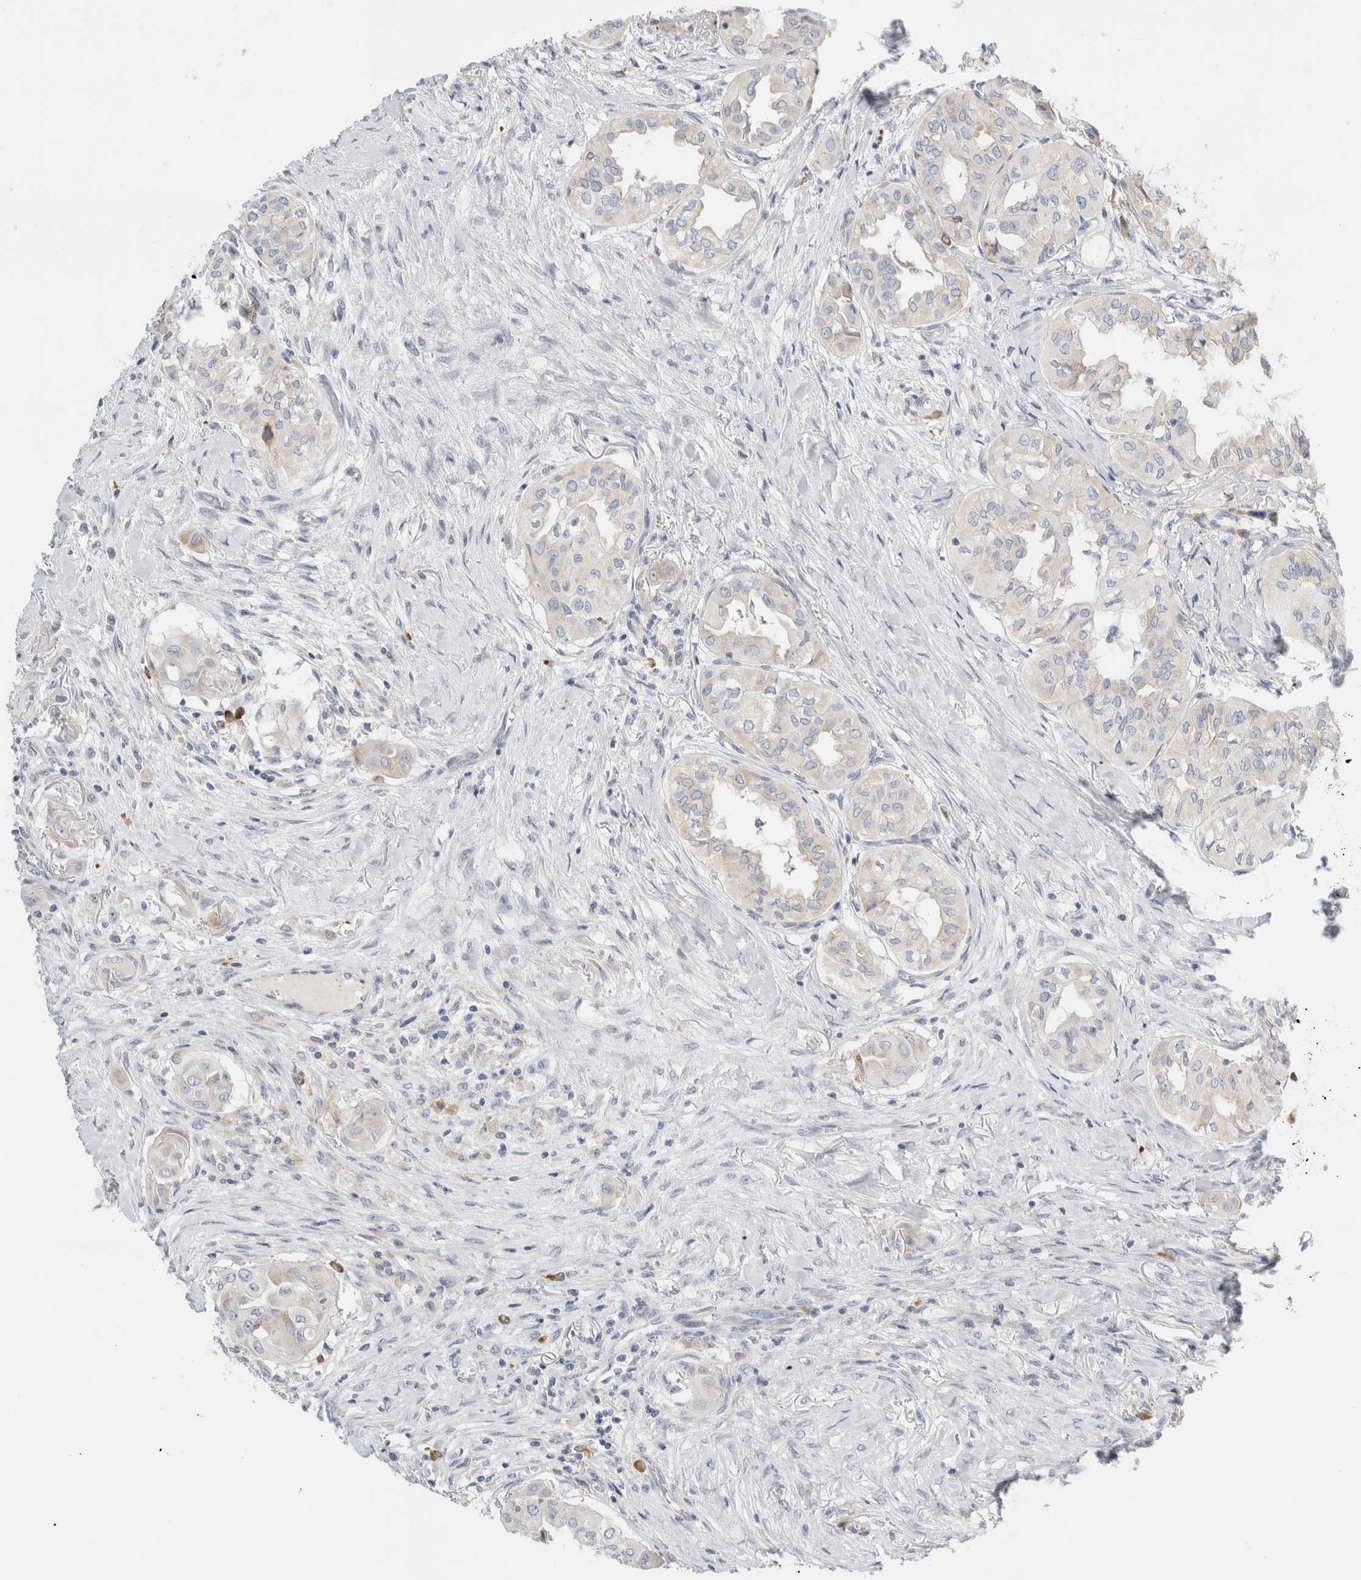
{"staining": {"intensity": "negative", "quantity": "none", "location": "none"}, "tissue": "thyroid cancer", "cell_type": "Tumor cells", "image_type": "cancer", "snomed": [{"axis": "morphology", "description": "Papillary adenocarcinoma, NOS"}, {"axis": "topography", "description": "Thyroid gland"}], "caption": "There is no significant positivity in tumor cells of papillary adenocarcinoma (thyroid).", "gene": "CSK", "patient": {"sex": "female", "age": 59}}